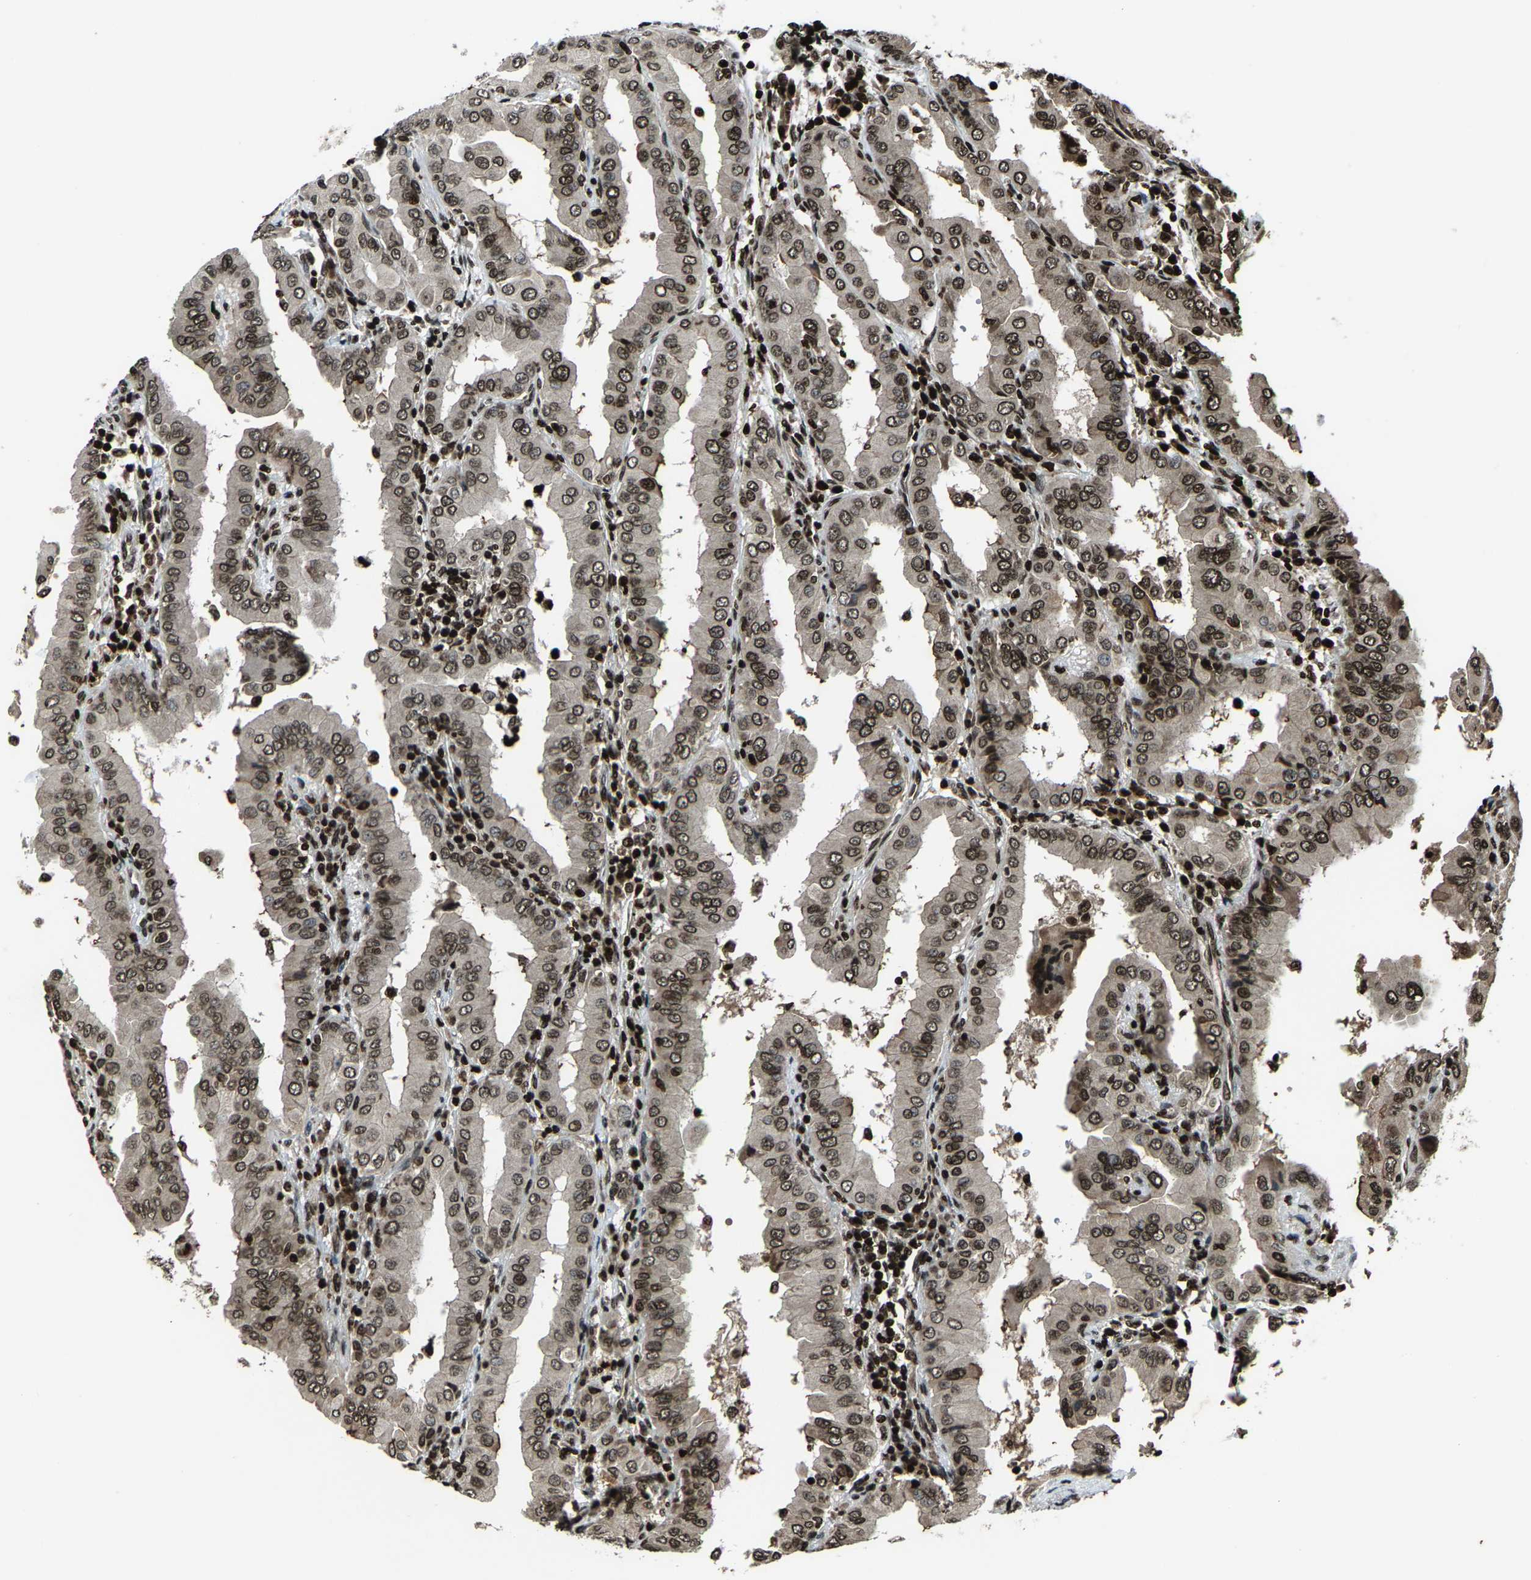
{"staining": {"intensity": "moderate", "quantity": ">75%", "location": "nuclear"}, "tissue": "thyroid cancer", "cell_type": "Tumor cells", "image_type": "cancer", "snomed": [{"axis": "morphology", "description": "Papillary adenocarcinoma, NOS"}, {"axis": "topography", "description": "Thyroid gland"}], "caption": "DAB immunohistochemical staining of thyroid cancer (papillary adenocarcinoma) displays moderate nuclear protein expression in approximately >75% of tumor cells. (IHC, brightfield microscopy, high magnification).", "gene": "H4C1", "patient": {"sex": "male", "age": 33}}